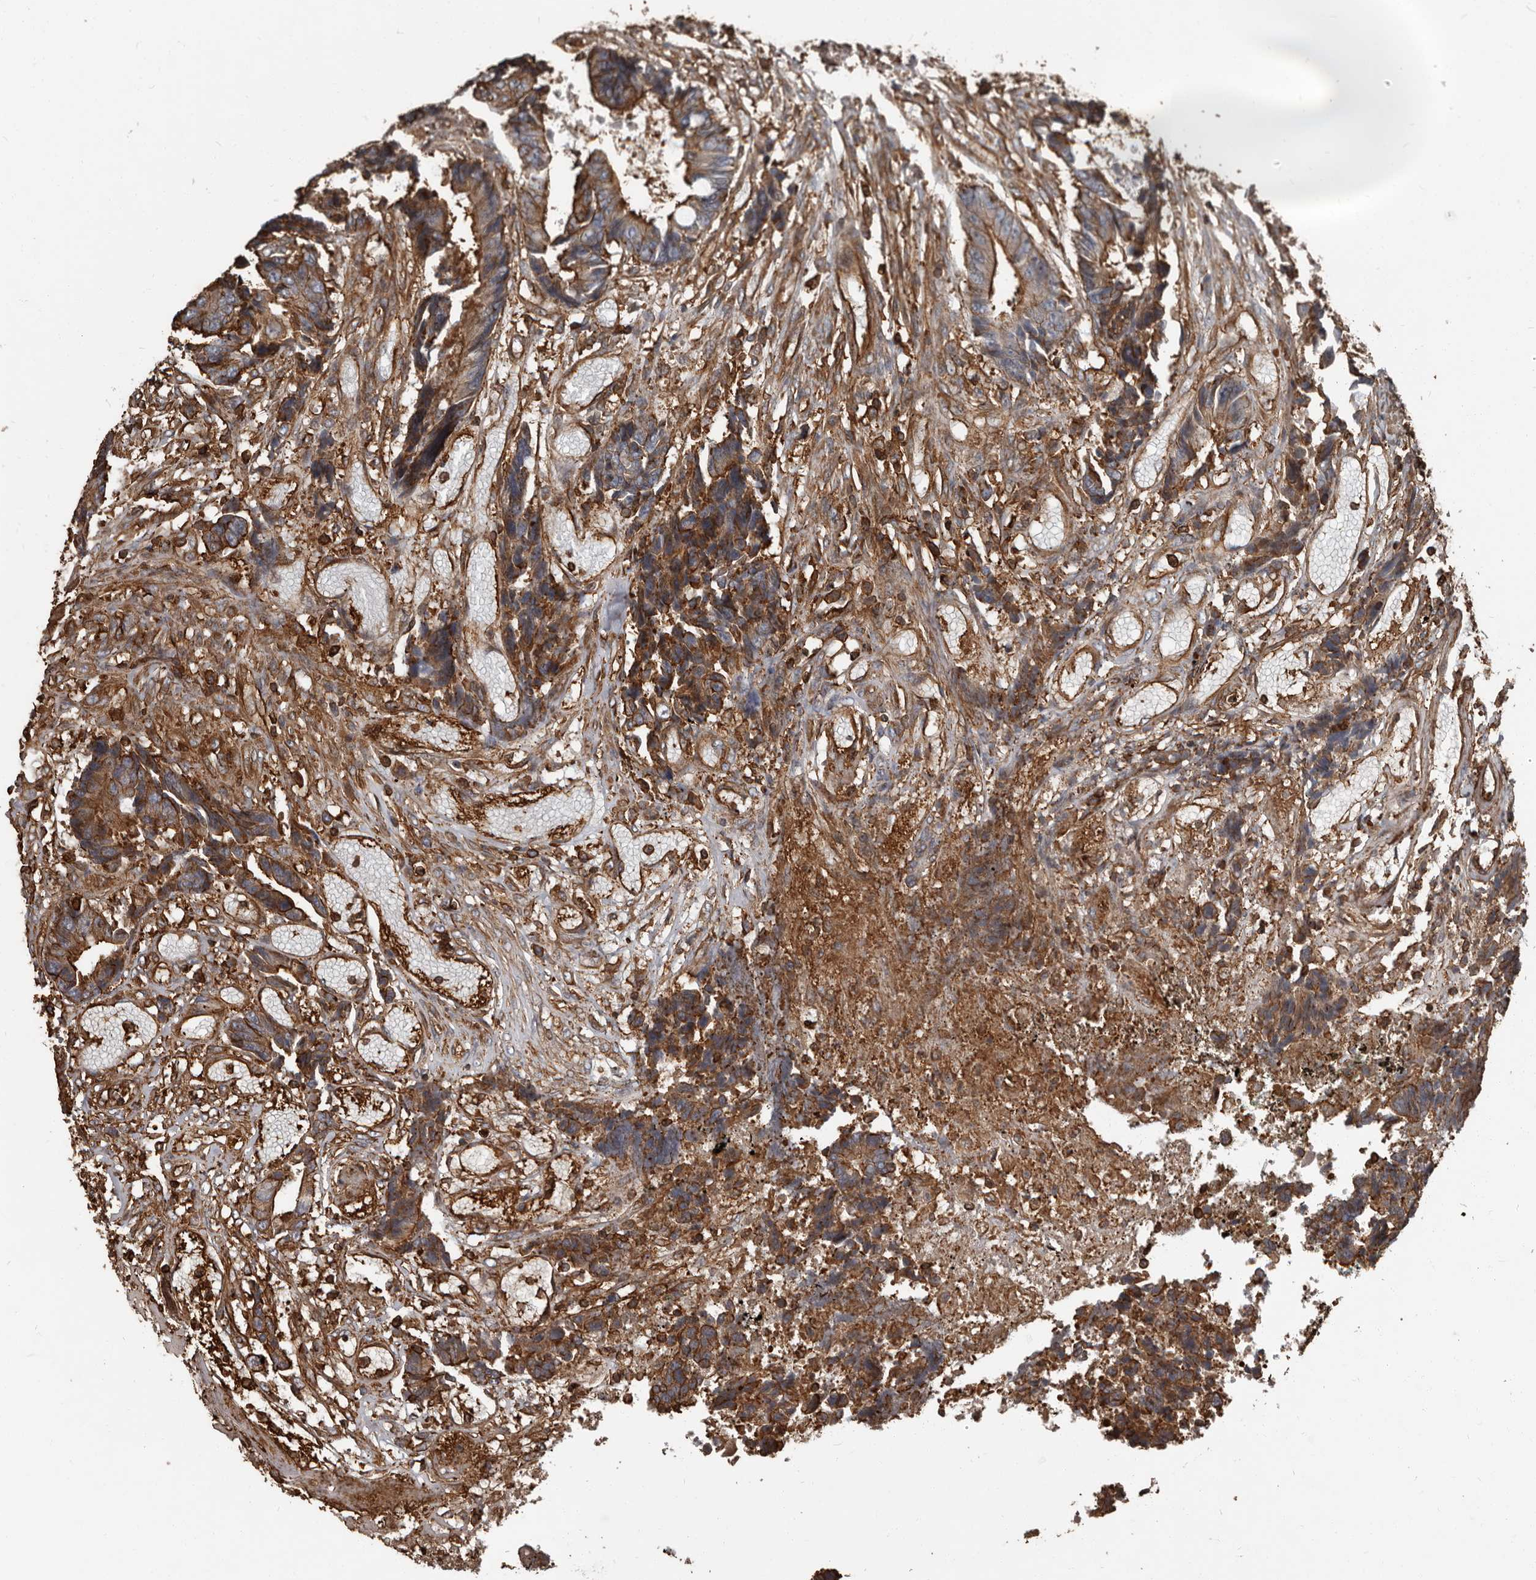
{"staining": {"intensity": "strong", "quantity": "25%-75%", "location": "cytoplasmic/membranous"}, "tissue": "colorectal cancer", "cell_type": "Tumor cells", "image_type": "cancer", "snomed": [{"axis": "morphology", "description": "Adenocarcinoma, NOS"}, {"axis": "topography", "description": "Rectum"}], "caption": "There is high levels of strong cytoplasmic/membranous expression in tumor cells of colorectal cancer (adenocarcinoma), as demonstrated by immunohistochemical staining (brown color).", "gene": "DENND6B", "patient": {"sex": "male", "age": 84}}